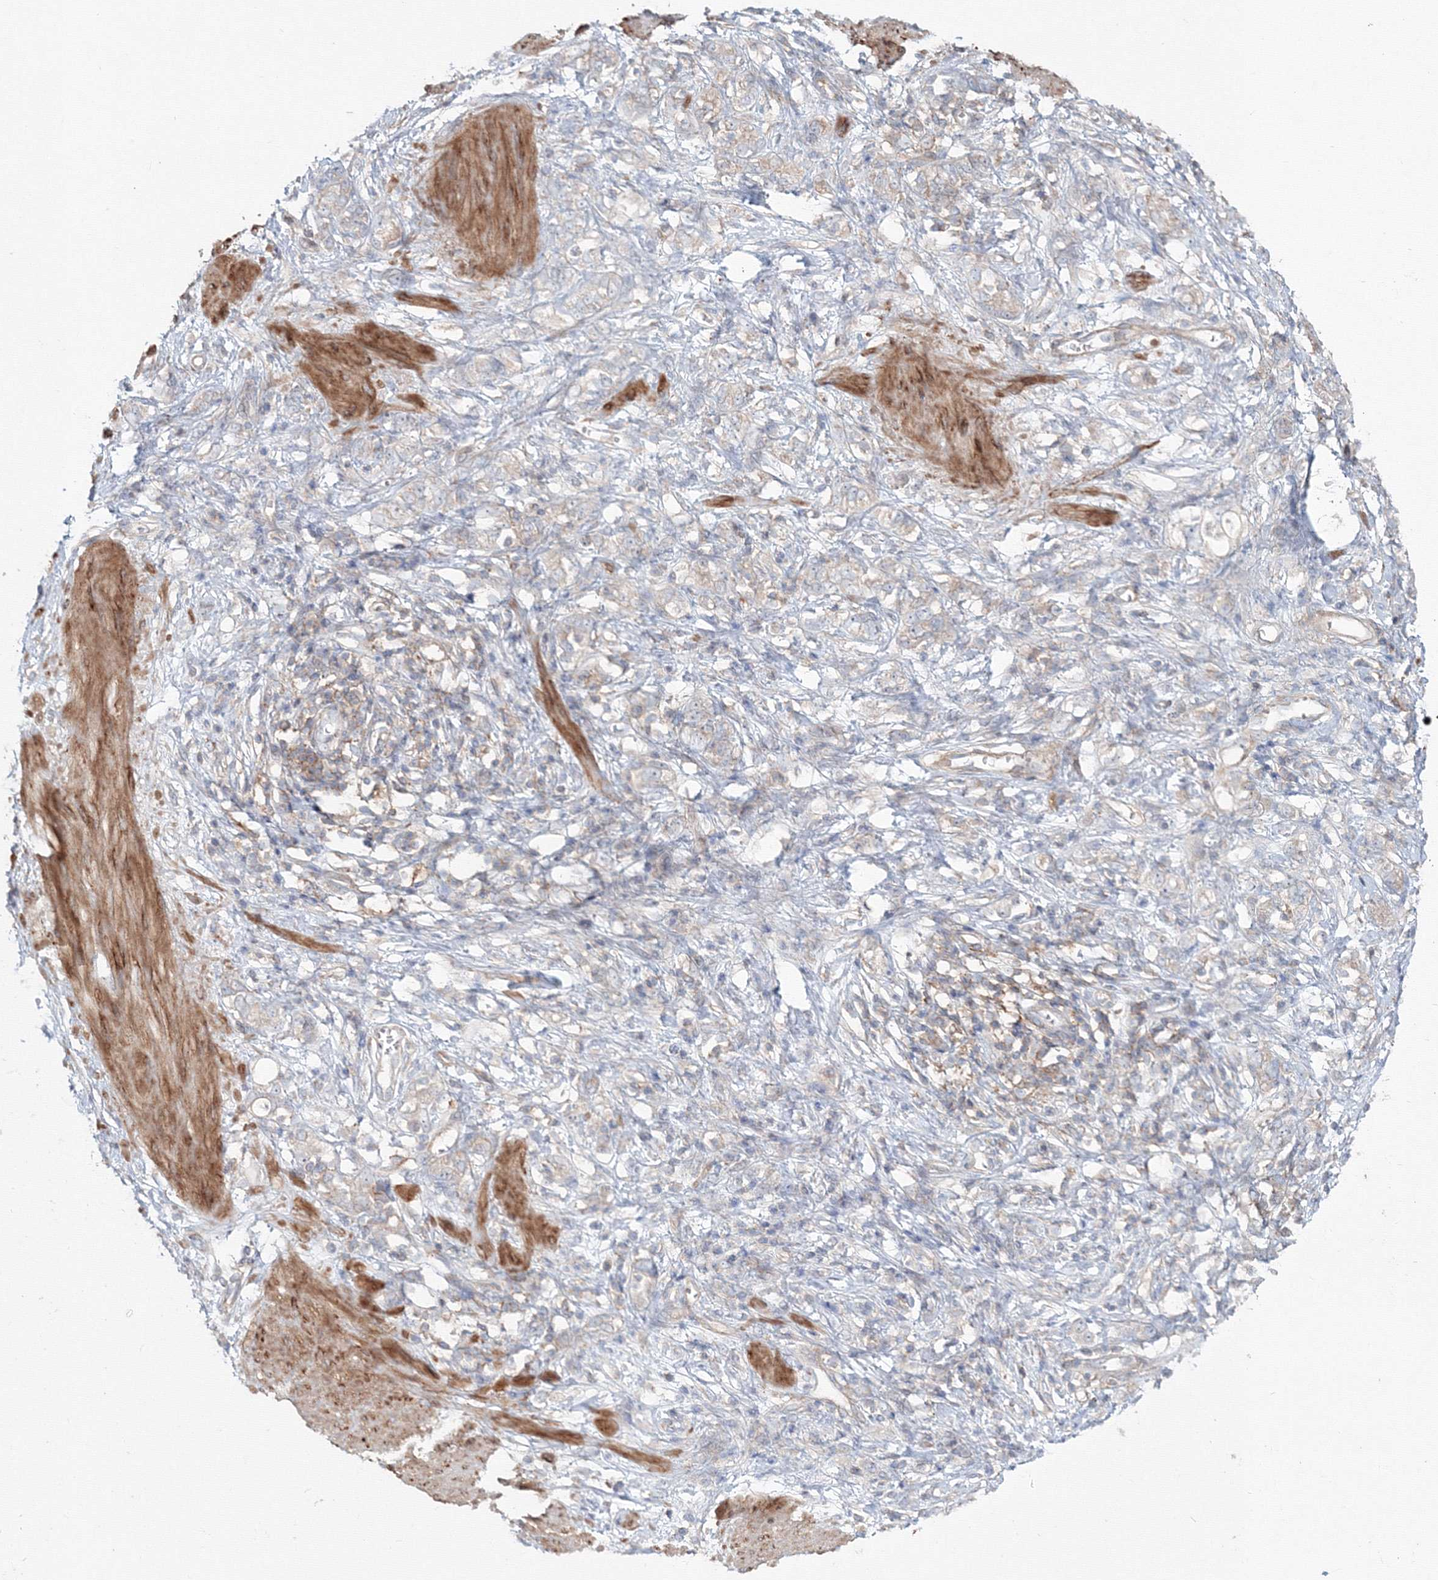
{"staining": {"intensity": "negative", "quantity": "none", "location": "none"}, "tissue": "stomach cancer", "cell_type": "Tumor cells", "image_type": "cancer", "snomed": [{"axis": "morphology", "description": "Adenocarcinoma, NOS"}, {"axis": "topography", "description": "Stomach"}], "caption": "Tumor cells show no significant expression in stomach cancer. (IHC, brightfield microscopy, high magnification).", "gene": "SH3PXD2A", "patient": {"sex": "female", "age": 76}}